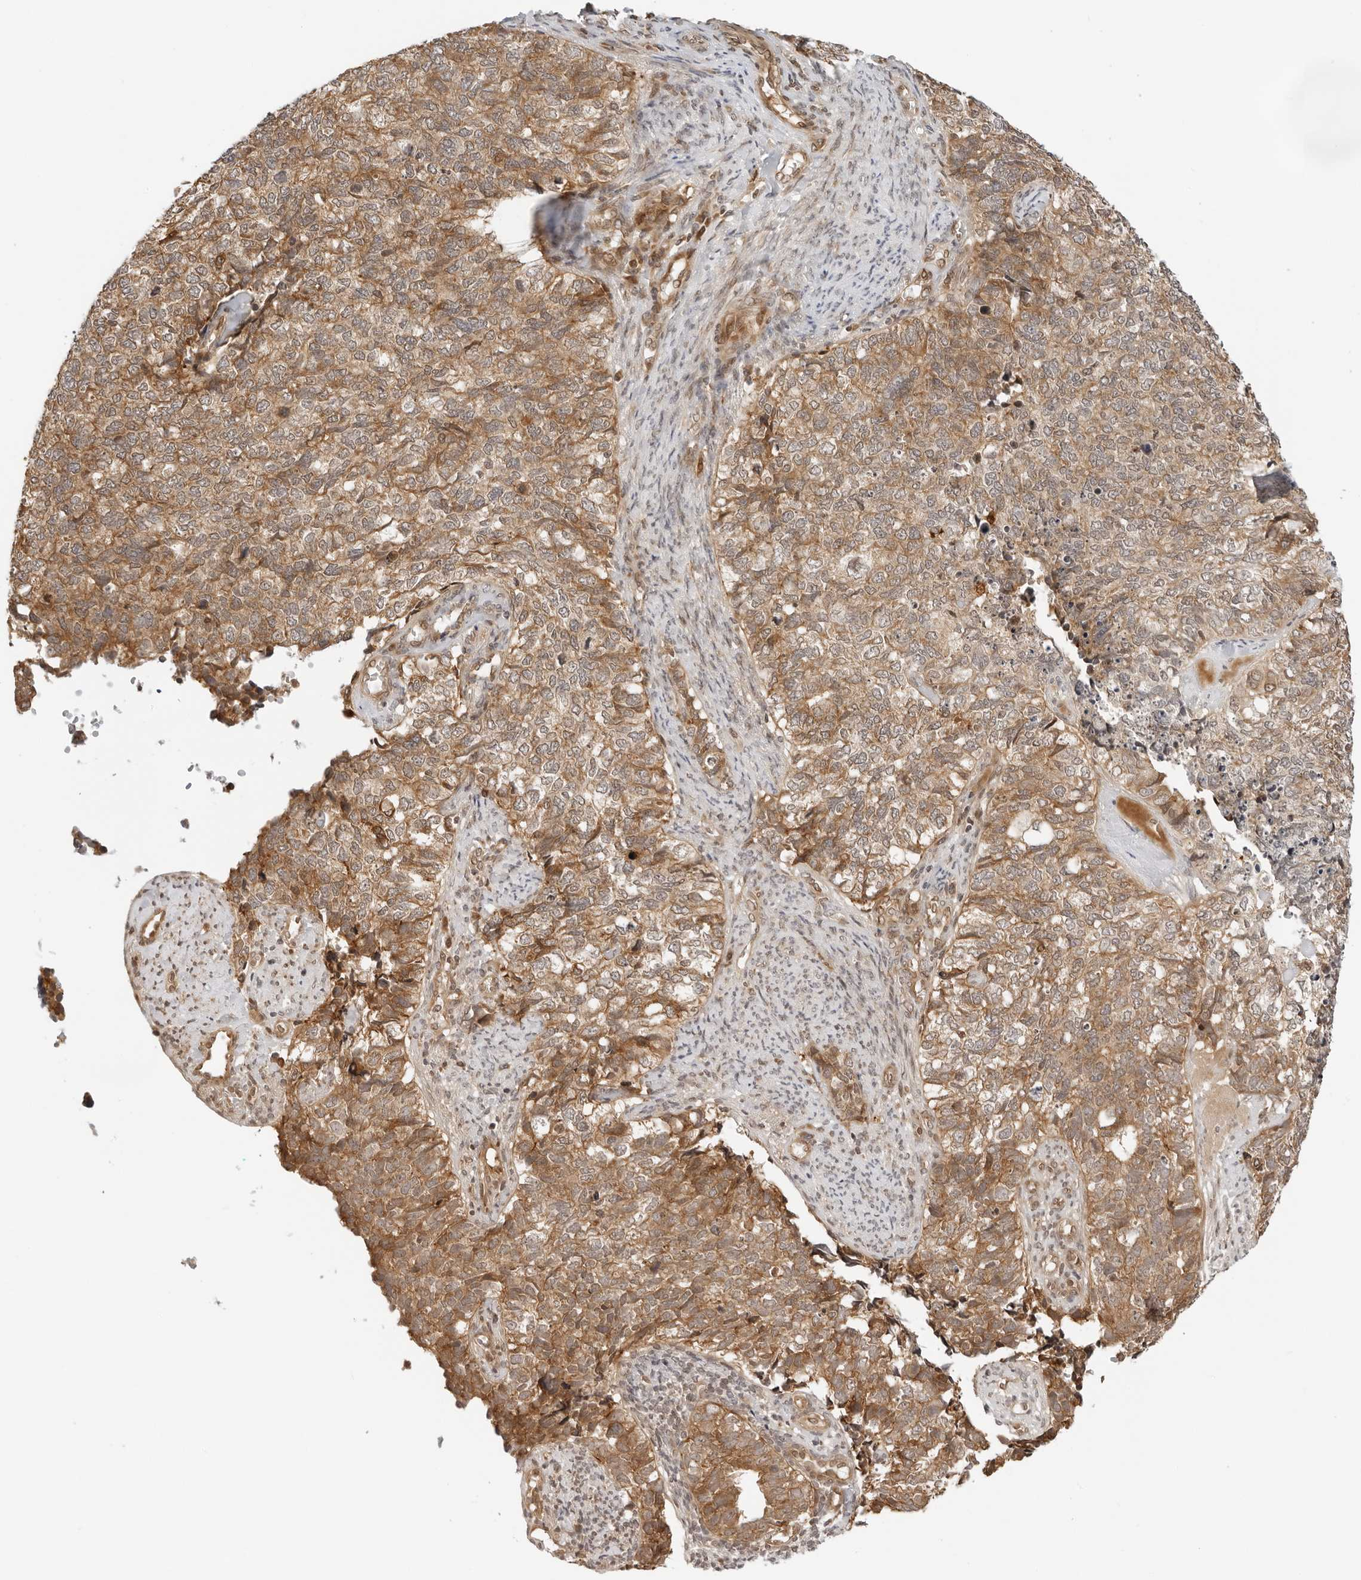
{"staining": {"intensity": "moderate", "quantity": ">75%", "location": "cytoplasmic/membranous"}, "tissue": "cervical cancer", "cell_type": "Tumor cells", "image_type": "cancer", "snomed": [{"axis": "morphology", "description": "Squamous cell carcinoma, NOS"}, {"axis": "topography", "description": "Cervix"}], "caption": "A high-resolution photomicrograph shows immunohistochemistry staining of cervical cancer (squamous cell carcinoma), which demonstrates moderate cytoplasmic/membranous expression in approximately >75% of tumor cells.", "gene": "RC3H1", "patient": {"sex": "female", "age": 63}}